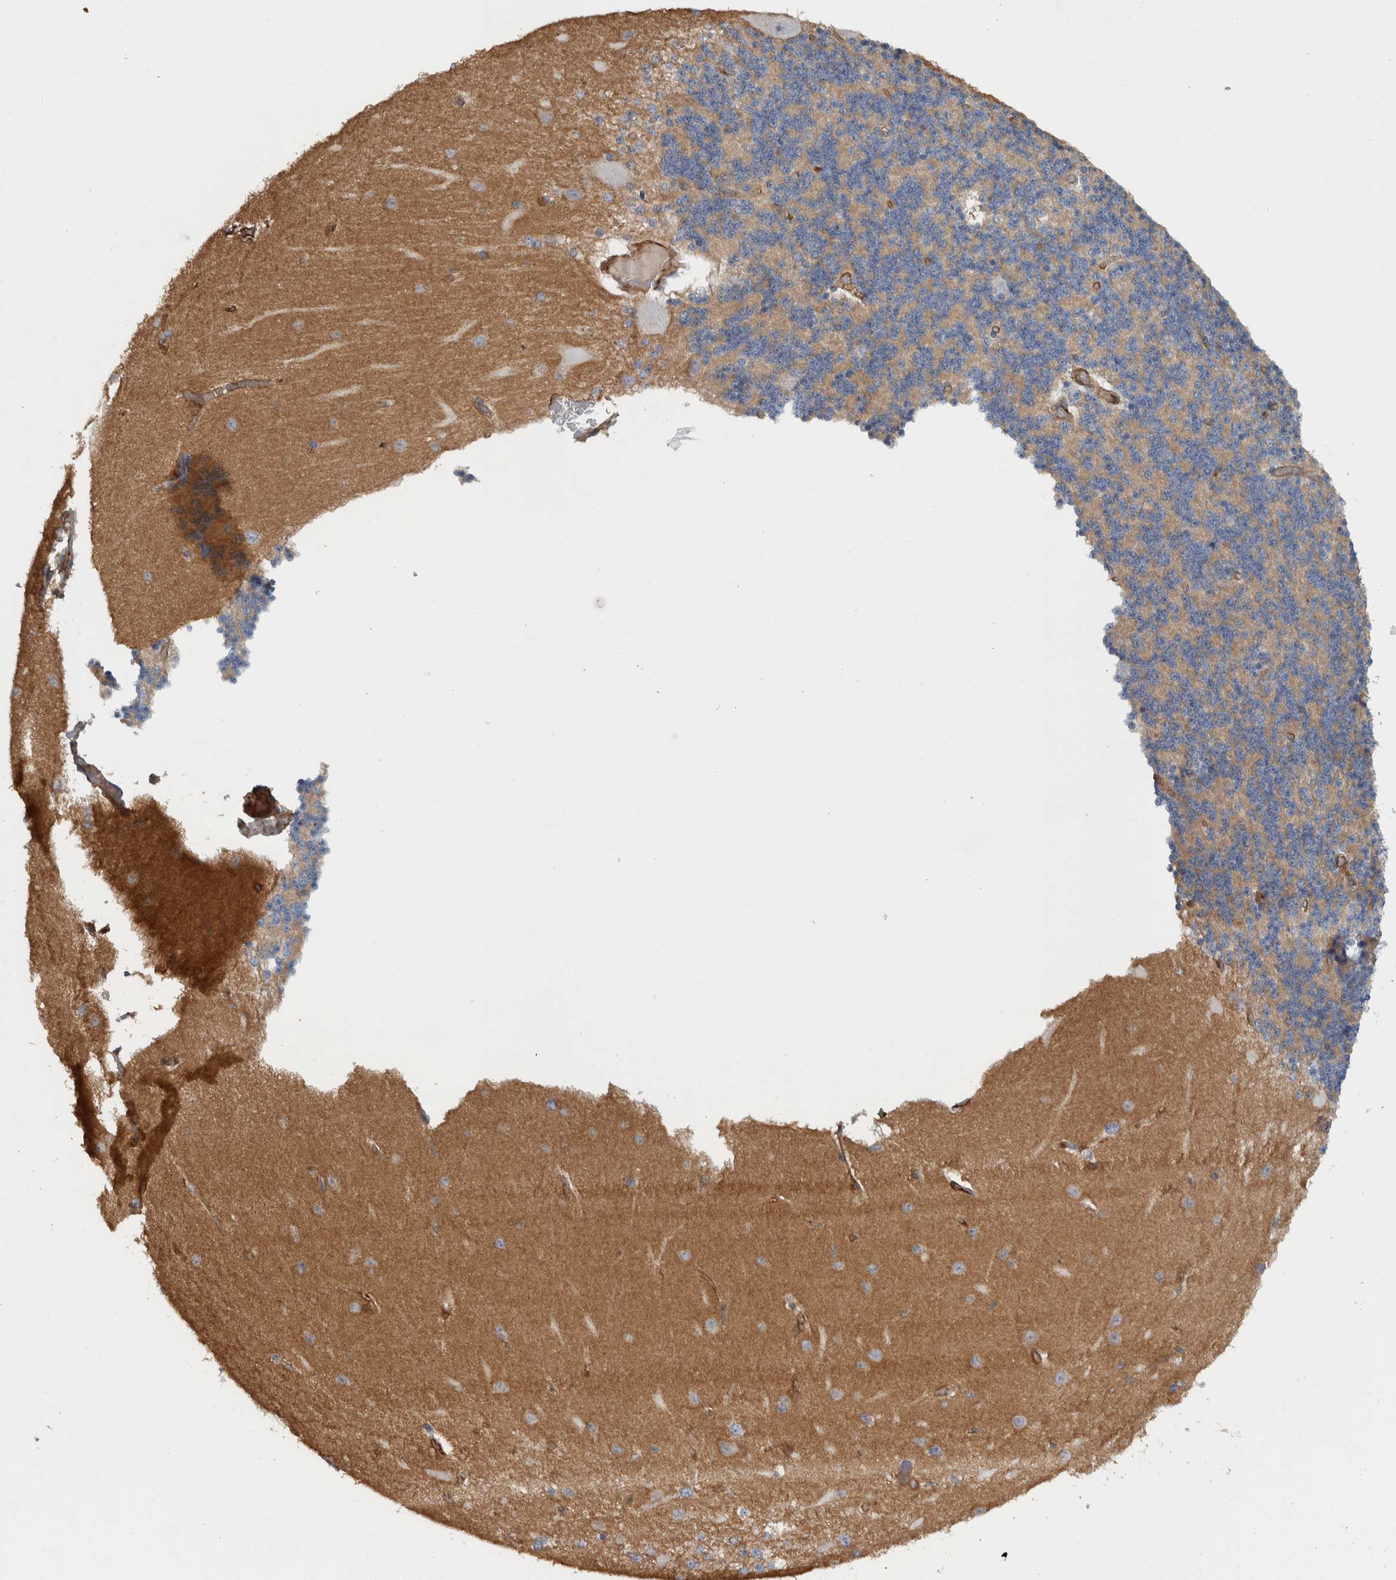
{"staining": {"intensity": "weak", "quantity": ">75%", "location": "cytoplasmic/membranous"}, "tissue": "cerebellum", "cell_type": "Cells in granular layer", "image_type": "normal", "snomed": [{"axis": "morphology", "description": "Normal tissue, NOS"}, {"axis": "topography", "description": "Cerebellum"}], "caption": "The micrograph shows staining of normal cerebellum, revealing weak cytoplasmic/membranous protein positivity (brown color) within cells in granular layer. The staining is performed using DAB (3,3'-diaminobenzidine) brown chromogen to label protein expression. The nuclei are counter-stained blue using hematoxylin.", "gene": "CD59", "patient": {"sex": "female", "age": 54}}